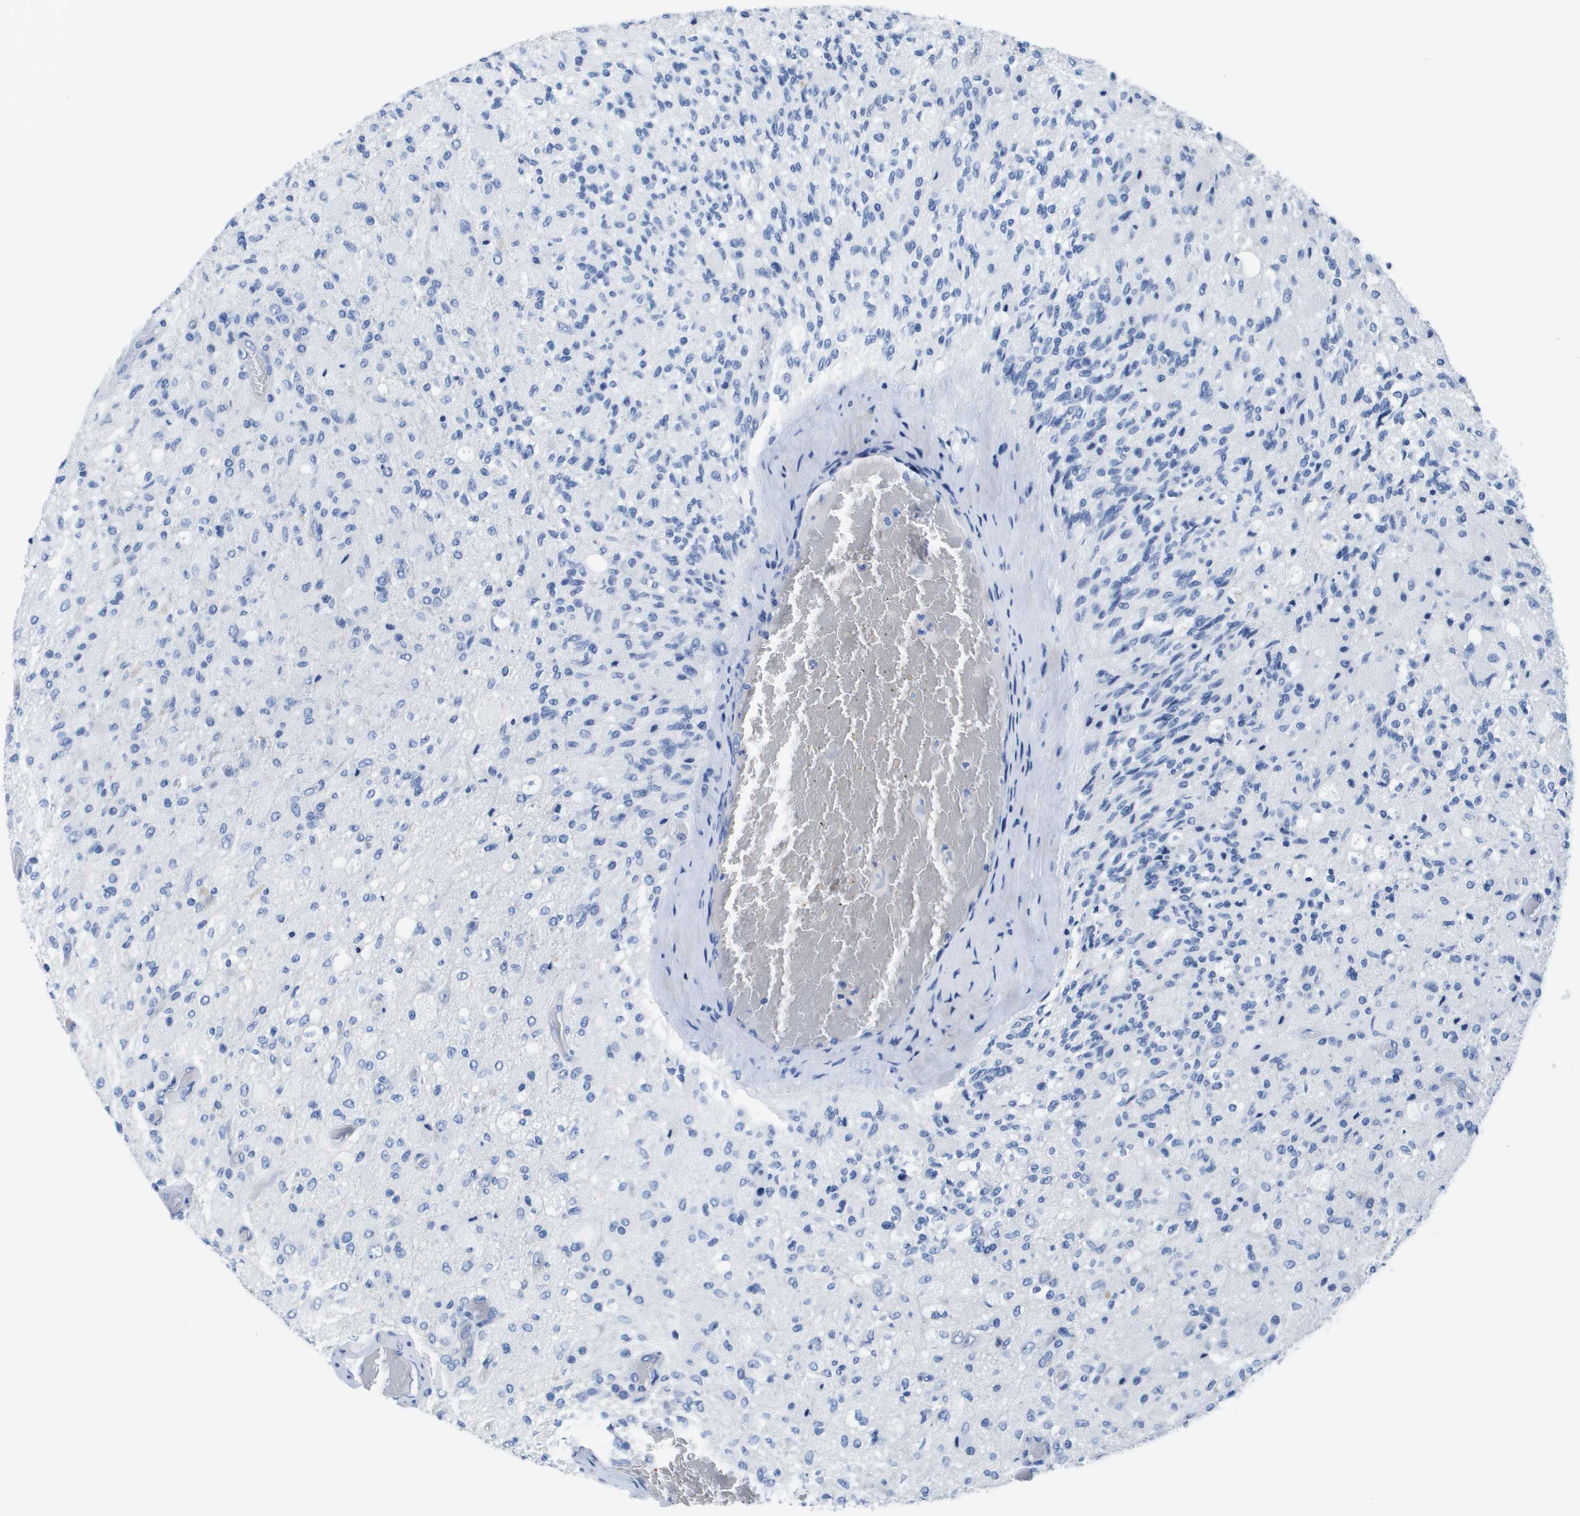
{"staining": {"intensity": "negative", "quantity": "none", "location": "none"}, "tissue": "glioma", "cell_type": "Tumor cells", "image_type": "cancer", "snomed": [{"axis": "morphology", "description": "Normal tissue, NOS"}, {"axis": "morphology", "description": "Glioma, malignant, High grade"}, {"axis": "topography", "description": "Cerebral cortex"}], "caption": "Tumor cells show no significant protein expression in high-grade glioma (malignant).", "gene": "APOA1", "patient": {"sex": "male", "age": 77}}